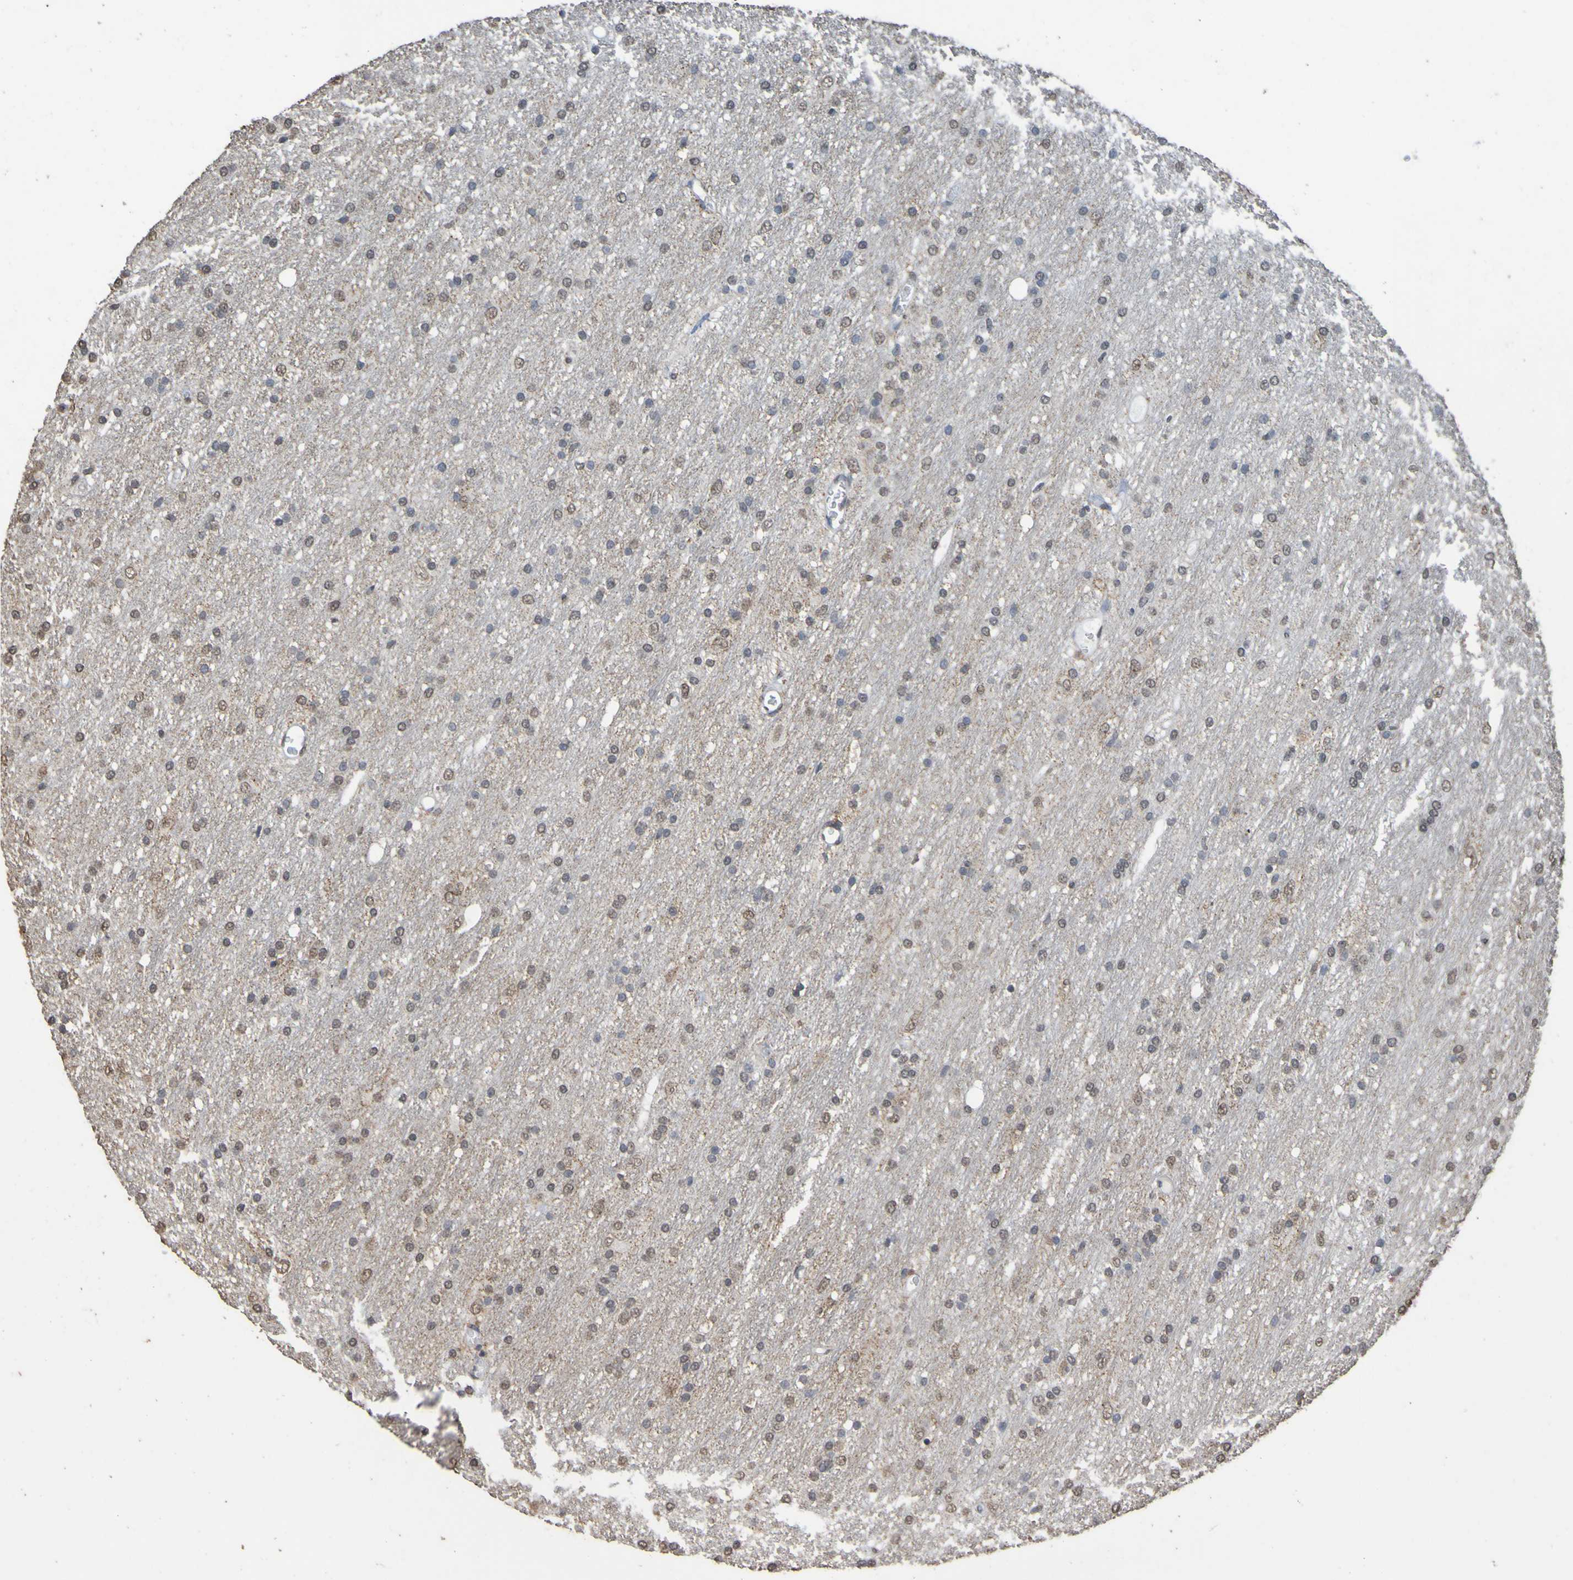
{"staining": {"intensity": "weak", "quantity": "25%-75%", "location": "nuclear"}, "tissue": "glioma", "cell_type": "Tumor cells", "image_type": "cancer", "snomed": [{"axis": "morphology", "description": "Glioma, malignant, Low grade"}, {"axis": "topography", "description": "Brain"}], "caption": "Low-grade glioma (malignant) stained with IHC exhibits weak nuclear positivity in about 25%-75% of tumor cells.", "gene": "ALKBH2", "patient": {"sex": "male", "age": 77}}